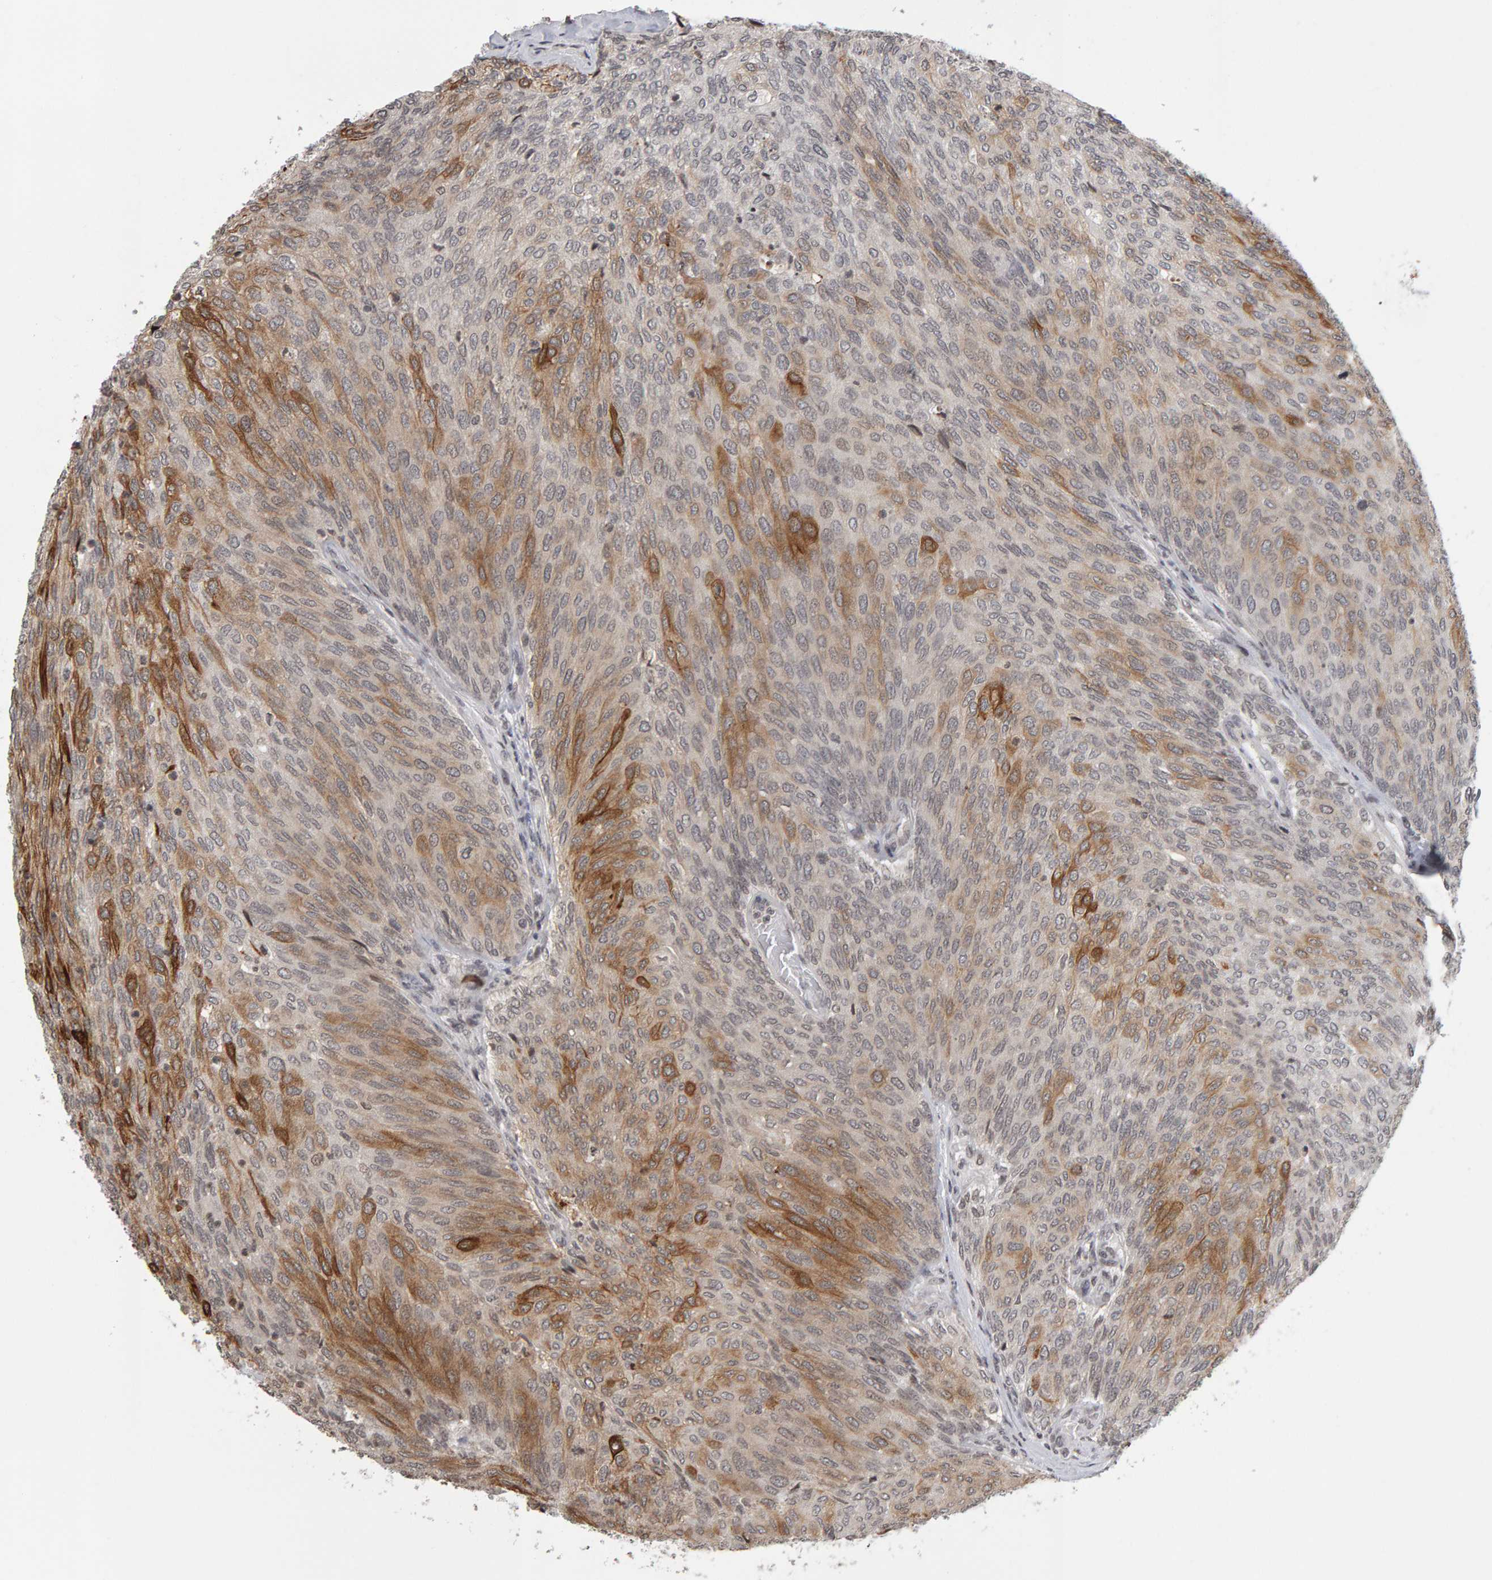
{"staining": {"intensity": "strong", "quantity": "25%-75%", "location": "cytoplasmic/membranous"}, "tissue": "urothelial cancer", "cell_type": "Tumor cells", "image_type": "cancer", "snomed": [{"axis": "morphology", "description": "Urothelial carcinoma, Low grade"}, {"axis": "topography", "description": "Urinary bladder"}], "caption": "Urothelial cancer stained with IHC demonstrates strong cytoplasmic/membranous expression in approximately 25%-75% of tumor cells.", "gene": "TRAM1", "patient": {"sex": "female", "age": 79}}